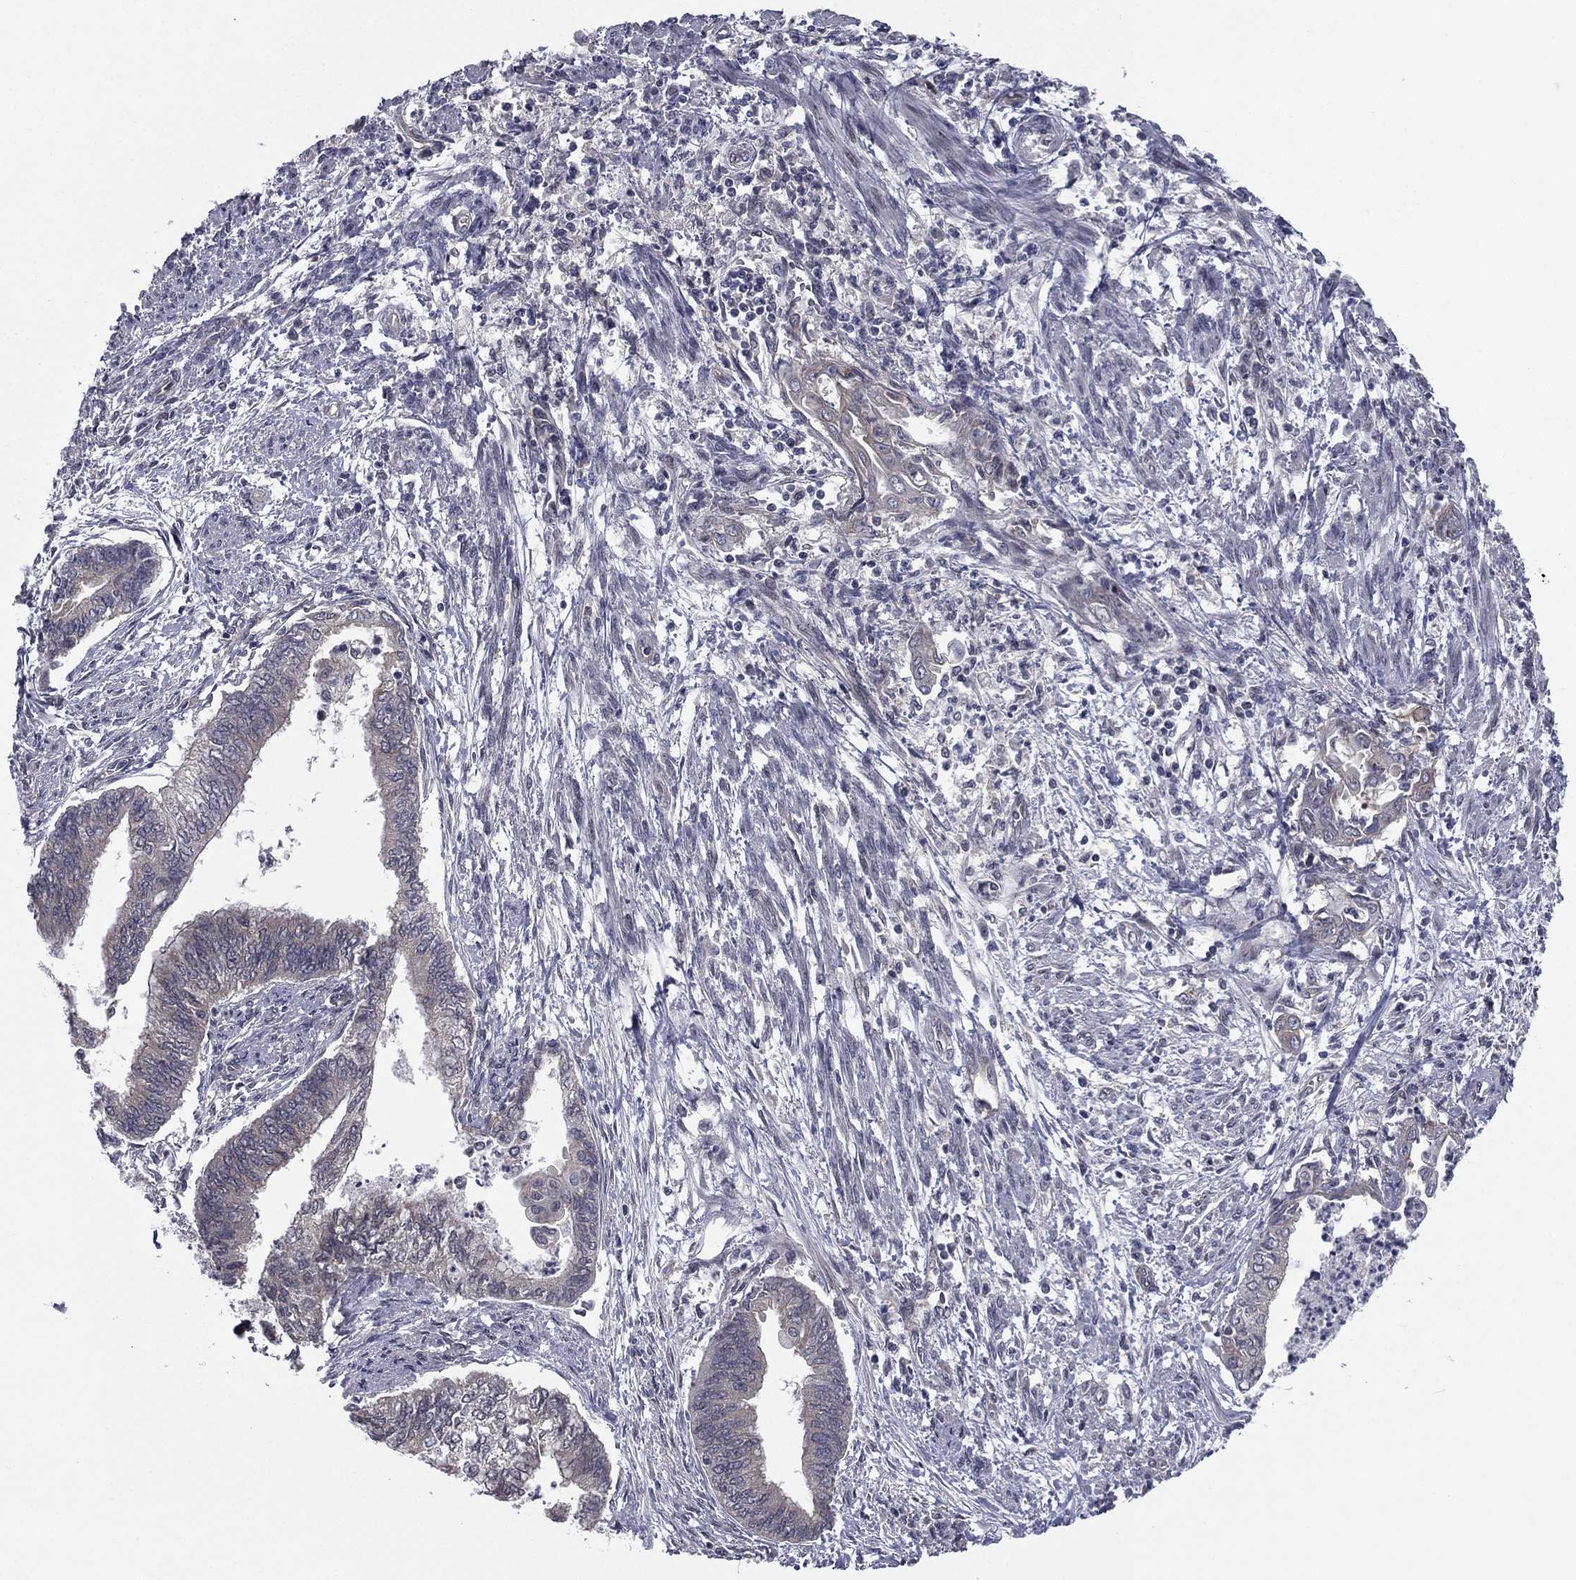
{"staining": {"intensity": "negative", "quantity": "none", "location": "none"}, "tissue": "endometrial cancer", "cell_type": "Tumor cells", "image_type": "cancer", "snomed": [{"axis": "morphology", "description": "Adenocarcinoma, NOS"}, {"axis": "topography", "description": "Endometrium"}], "caption": "High power microscopy histopathology image of an immunohistochemistry photomicrograph of endometrial adenocarcinoma, revealing no significant expression in tumor cells. Nuclei are stained in blue.", "gene": "ACTRT2", "patient": {"sex": "female", "age": 65}}